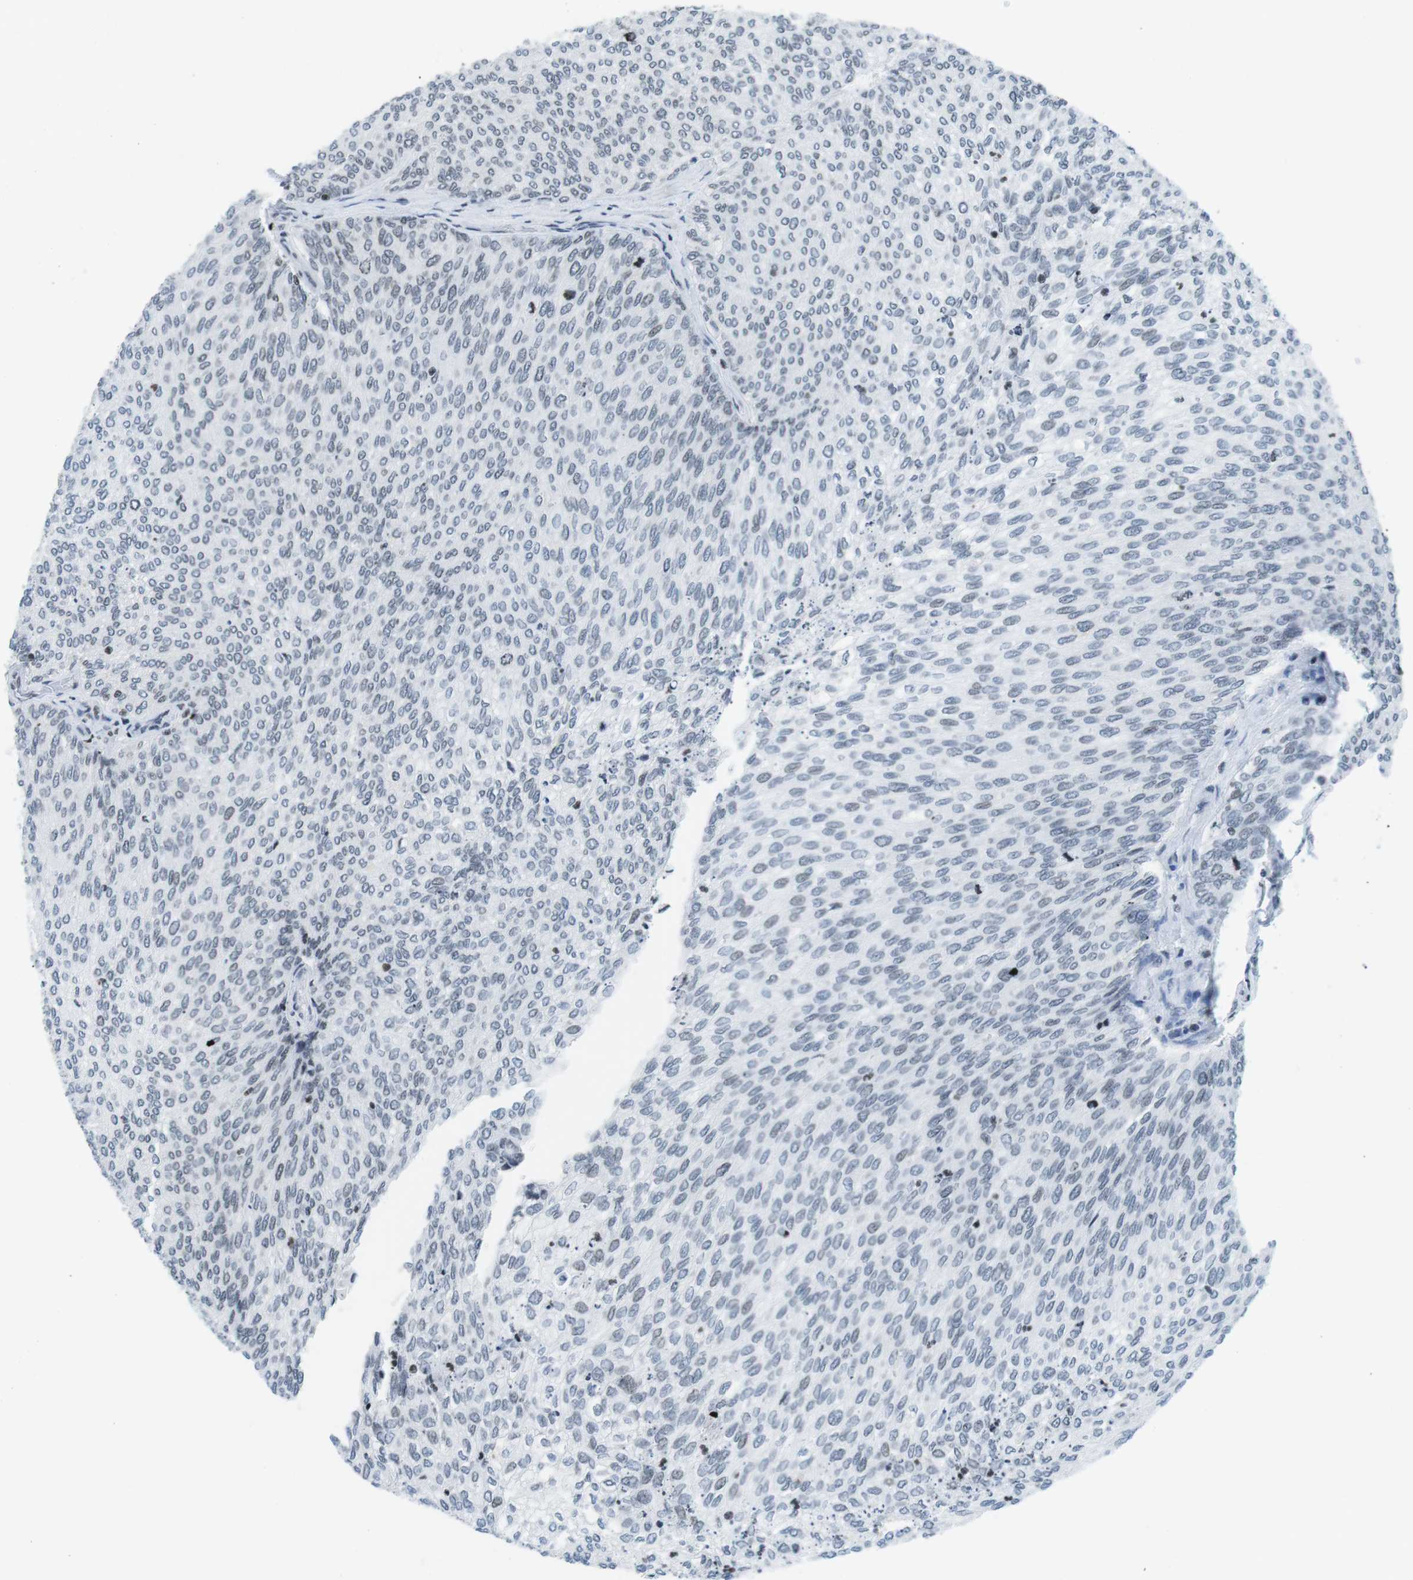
{"staining": {"intensity": "negative", "quantity": "none", "location": "none"}, "tissue": "urothelial cancer", "cell_type": "Tumor cells", "image_type": "cancer", "snomed": [{"axis": "morphology", "description": "Urothelial carcinoma, Low grade"}, {"axis": "topography", "description": "Urinary bladder"}], "caption": "The IHC histopathology image has no significant staining in tumor cells of urothelial cancer tissue.", "gene": "E2F2", "patient": {"sex": "female", "age": 79}}